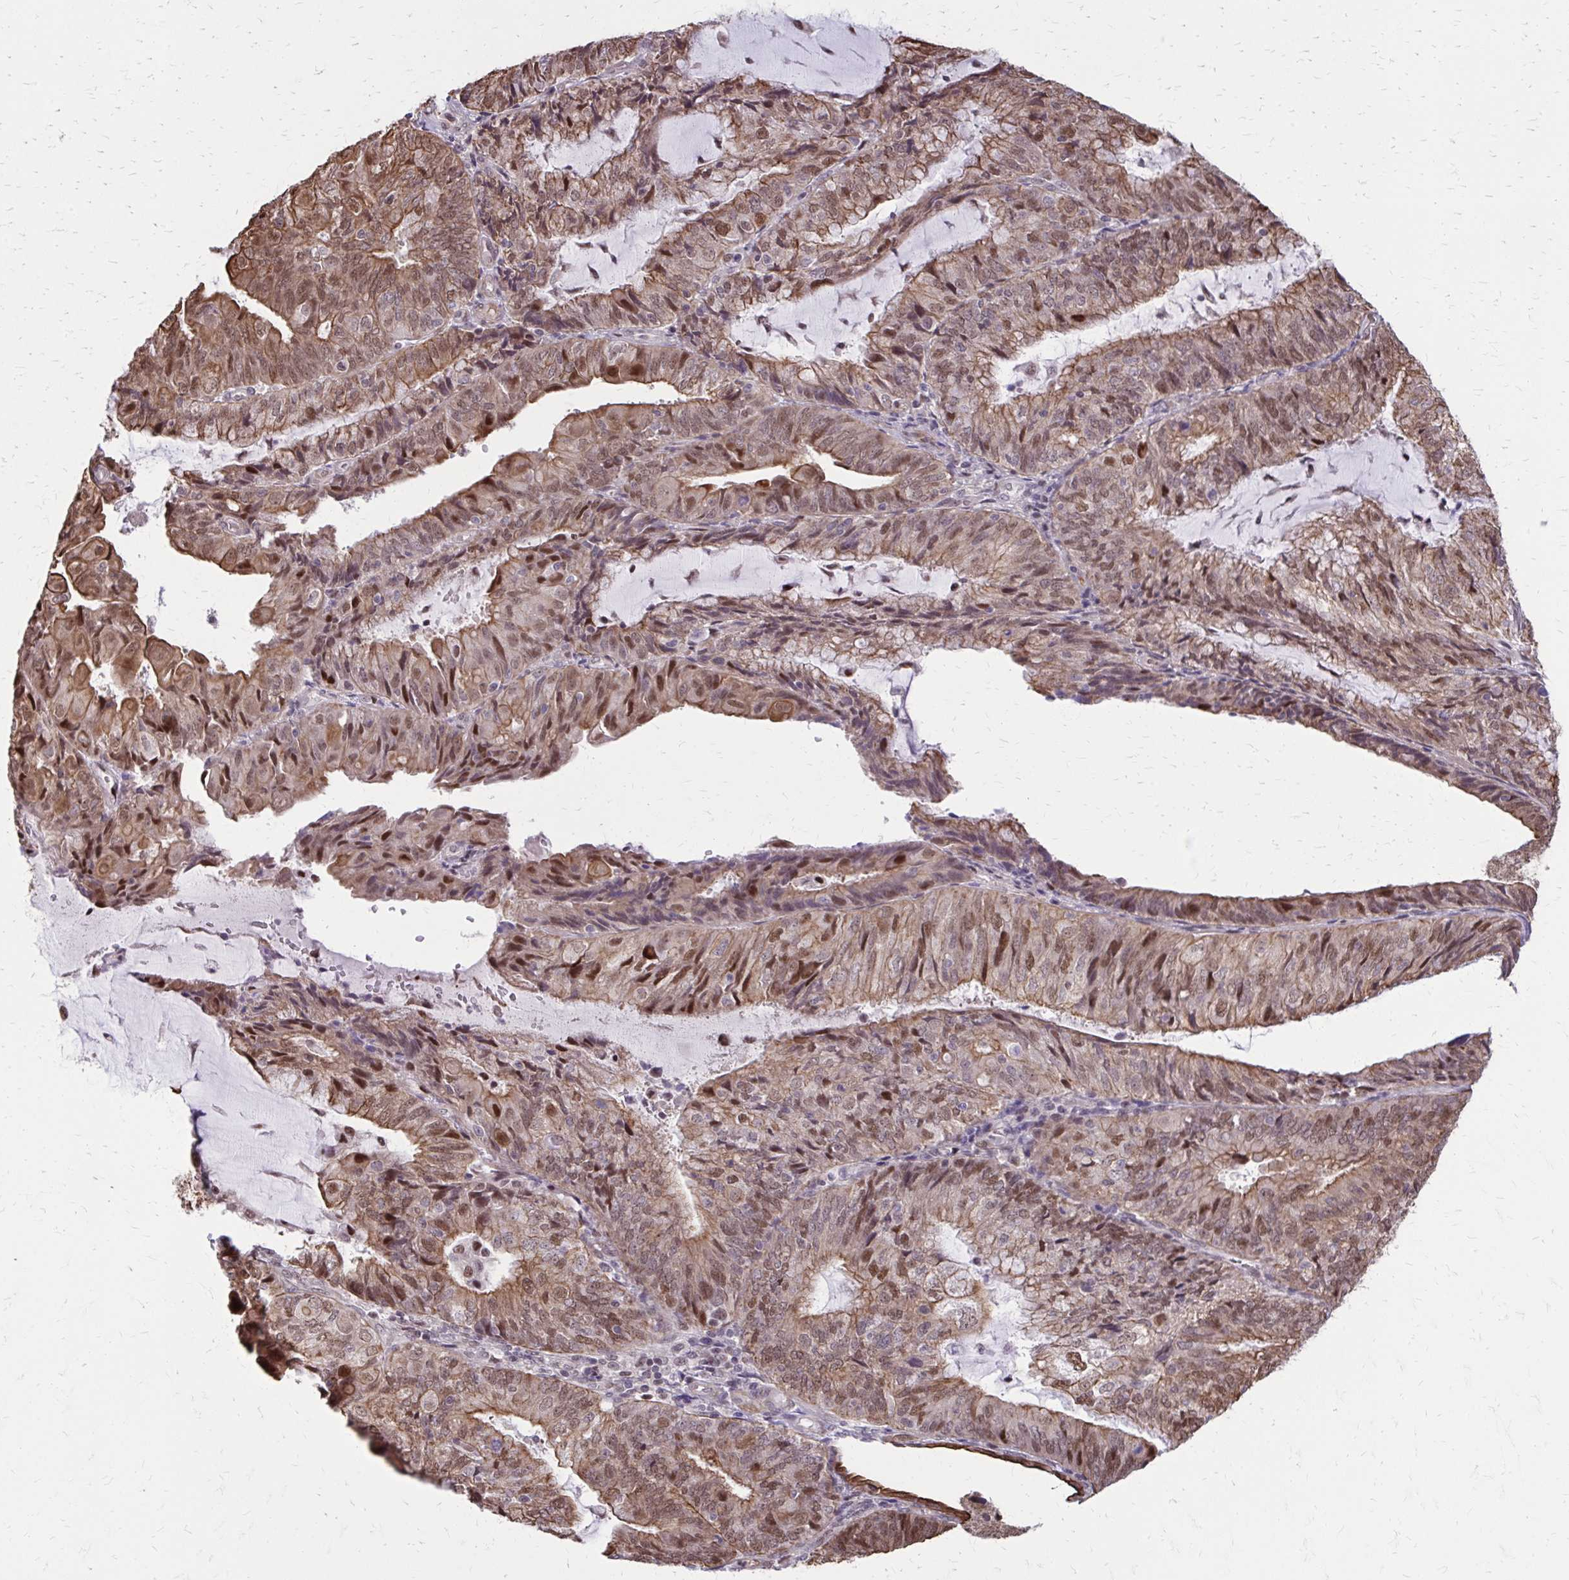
{"staining": {"intensity": "moderate", "quantity": ">75%", "location": "cytoplasmic/membranous,nuclear"}, "tissue": "endometrial cancer", "cell_type": "Tumor cells", "image_type": "cancer", "snomed": [{"axis": "morphology", "description": "Adenocarcinoma, NOS"}, {"axis": "topography", "description": "Endometrium"}], "caption": "Tumor cells show medium levels of moderate cytoplasmic/membranous and nuclear staining in about >75% of cells in human adenocarcinoma (endometrial). (DAB (3,3'-diaminobenzidine) IHC, brown staining for protein, blue staining for nuclei).", "gene": "ANKRD30B", "patient": {"sex": "female", "age": 81}}